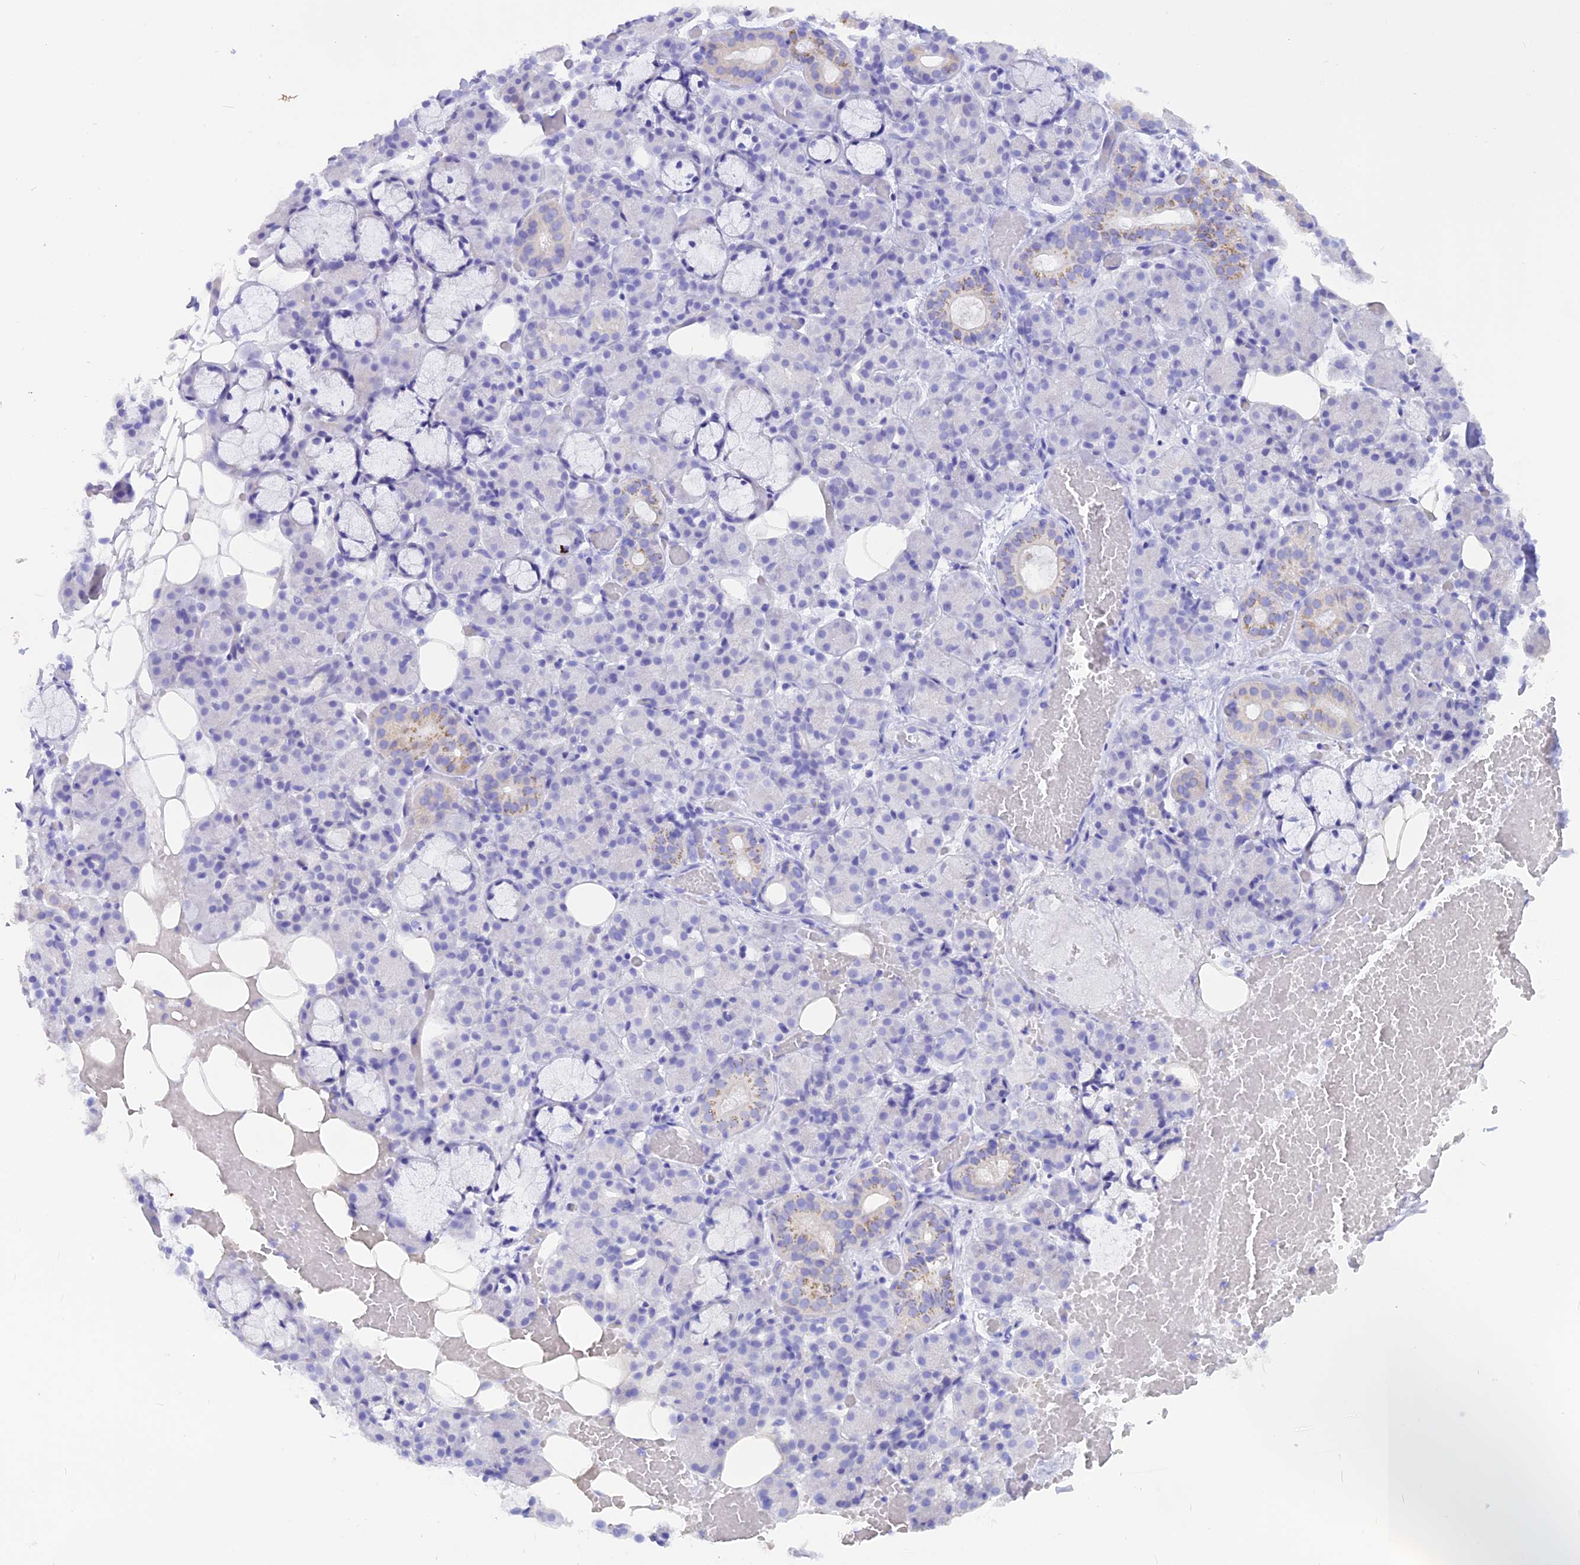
{"staining": {"intensity": "weak", "quantity": "<25%", "location": "cytoplasmic/membranous"}, "tissue": "salivary gland", "cell_type": "Glandular cells", "image_type": "normal", "snomed": [{"axis": "morphology", "description": "Normal tissue, NOS"}, {"axis": "topography", "description": "Salivary gland"}], "caption": "Human salivary gland stained for a protein using immunohistochemistry (IHC) exhibits no staining in glandular cells.", "gene": "ISCA1", "patient": {"sex": "male", "age": 63}}